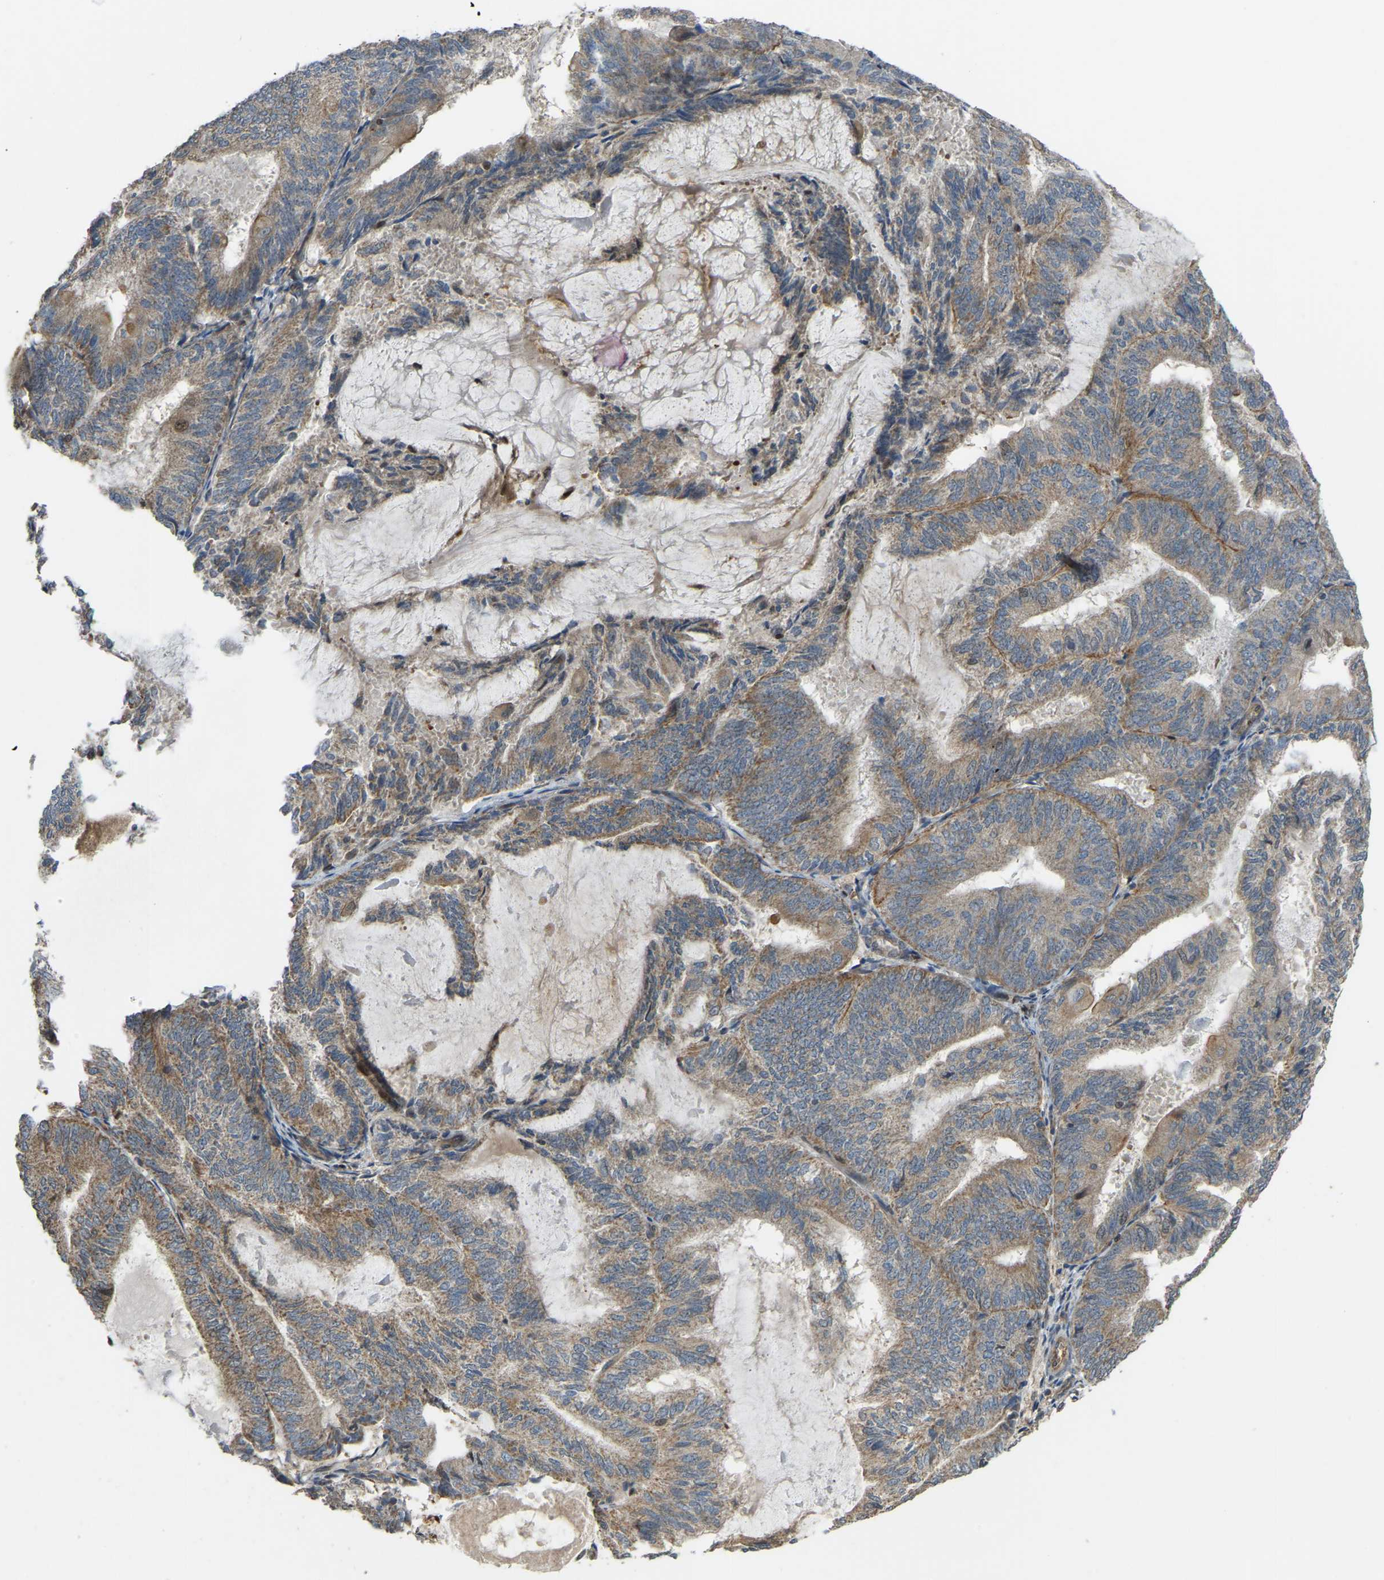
{"staining": {"intensity": "moderate", "quantity": ">75%", "location": "cytoplasmic/membranous"}, "tissue": "endometrial cancer", "cell_type": "Tumor cells", "image_type": "cancer", "snomed": [{"axis": "morphology", "description": "Adenocarcinoma, NOS"}, {"axis": "topography", "description": "Endometrium"}], "caption": "Adenocarcinoma (endometrial) stained for a protein shows moderate cytoplasmic/membranous positivity in tumor cells. Using DAB (brown) and hematoxylin (blue) stains, captured at high magnification using brightfield microscopy.", "gene": "C21orf91", "patient": {"sex": "female", "age": 81}}